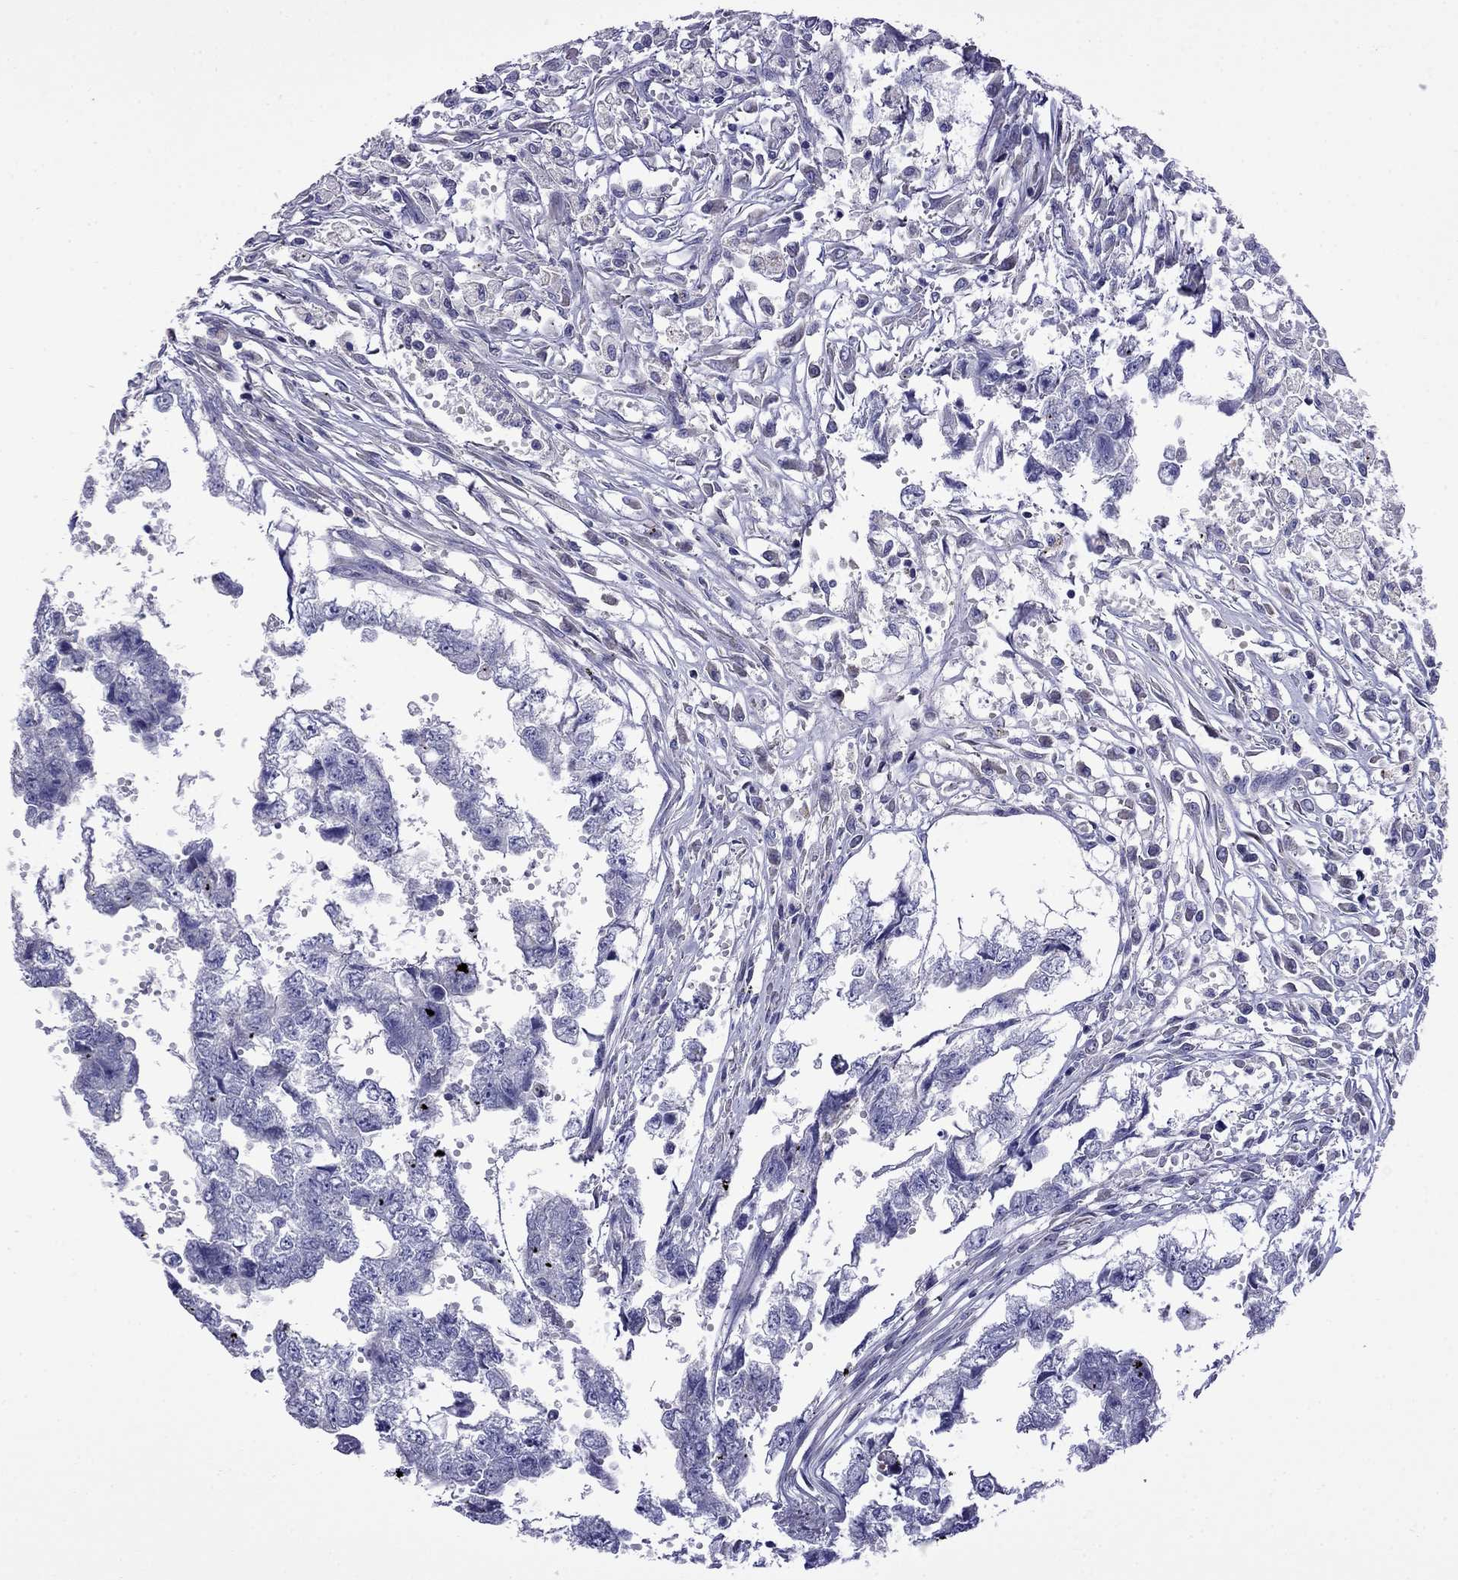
{"staining": {"intensity": "negative", "quantity": "none", "location": "none"}, "tissue": "testis cancer", "cell_type": "Tumor cells", "image_type": "cancer", "snomed": [{"axis": "morphology", "description": "Carcinoma, Embryonal, NOS"}, {"axis": "morphology", "description": "Teratoma, malignant, NOS"}, {"axis": "topography", "description": "Testis"}], "caption": "This micrograph is of malignant teratoma (testis) stained with IHC to label a protein in brown with the nuclei are counter-stained blue. There is no expression in tumor cells. (Stains: DAB immunohistochemistry with hematoxylin counter stain, Microscopy: brightfield microscopy at high magnification).", "gene": "STAR", "patient": {"sex": "male", "age": 44}}